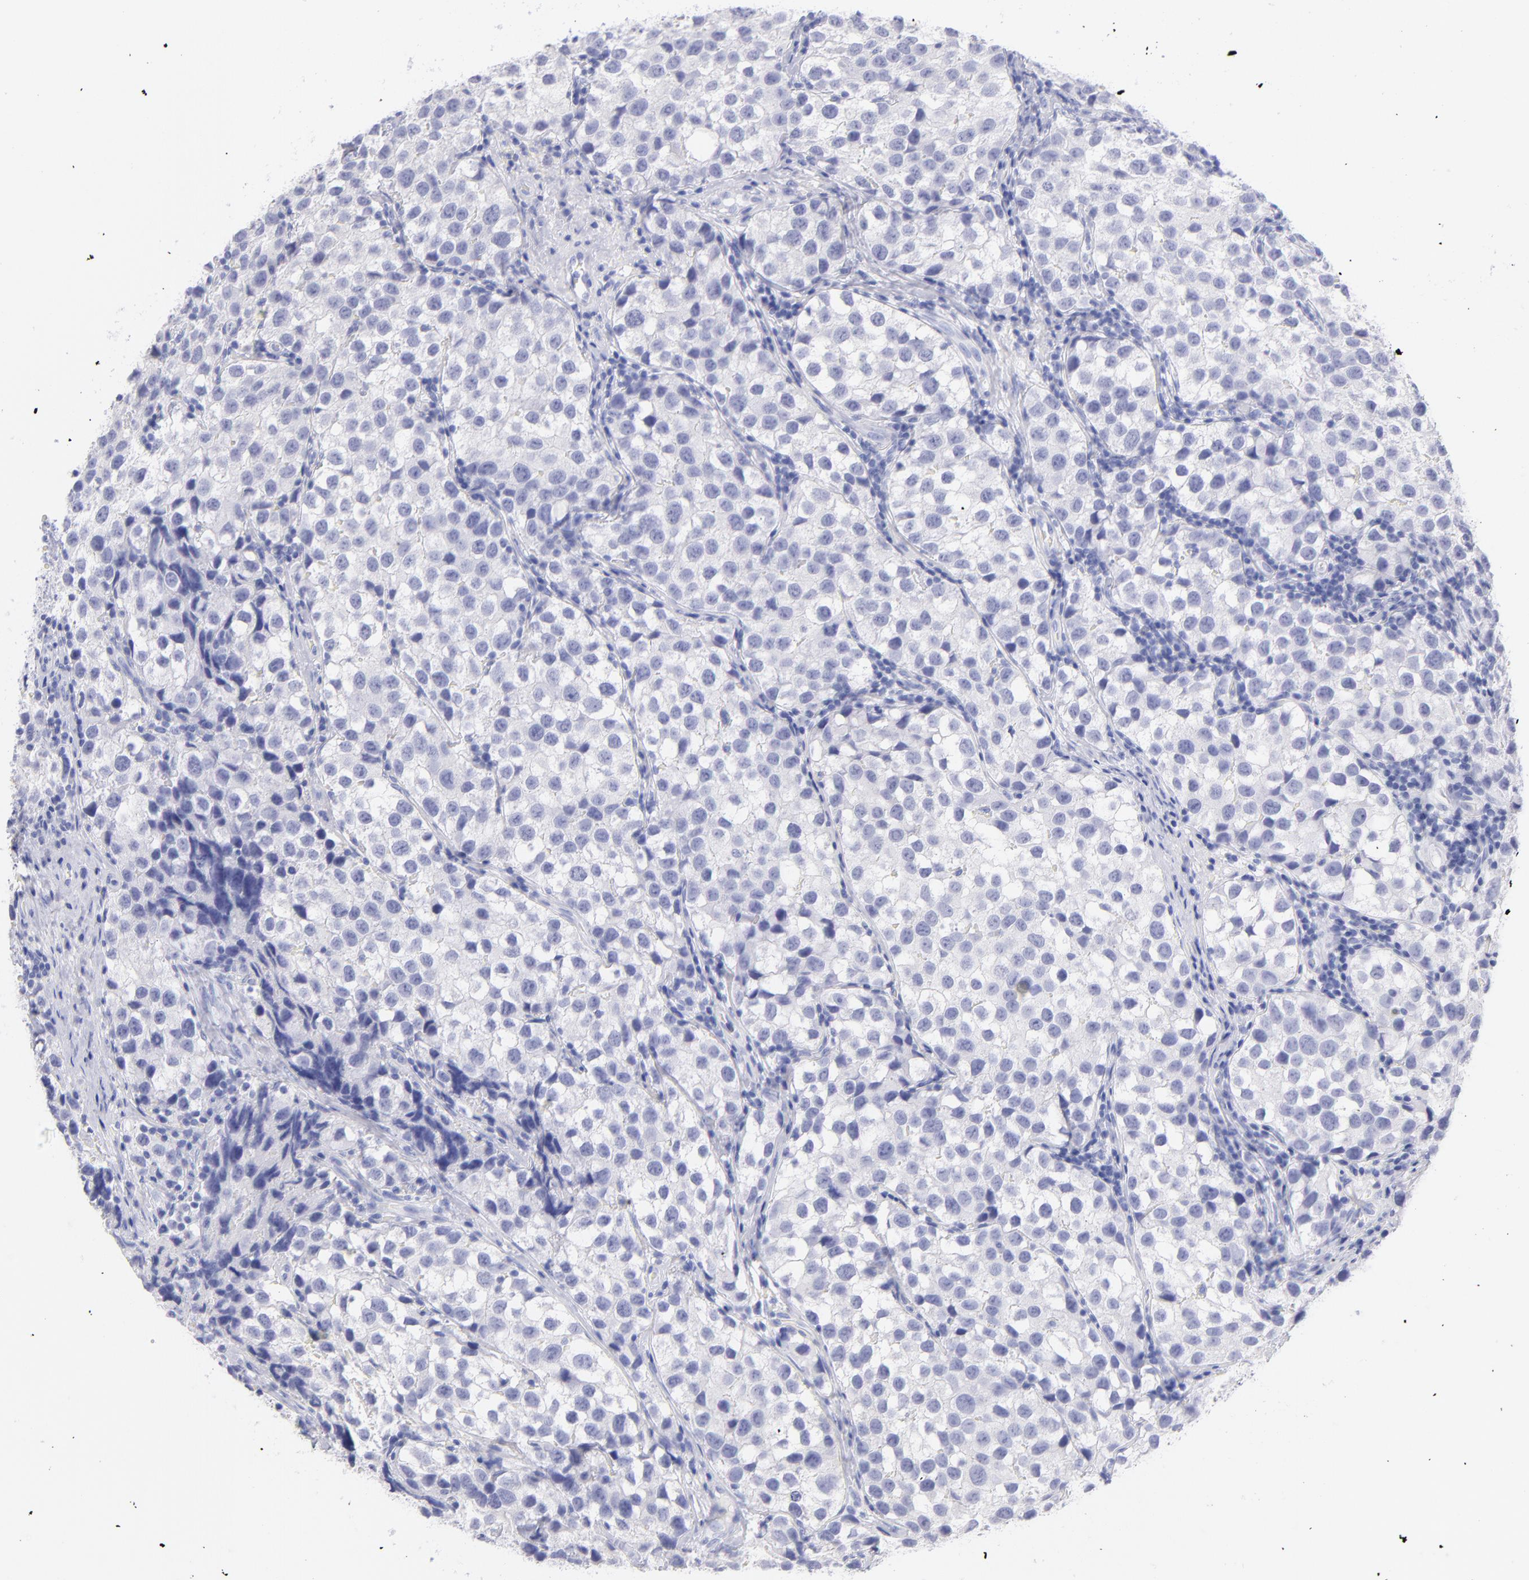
{"staining": {"intensity": "negative", "quantity": "none", "location": "none"}, "tissue": "testis cancer", "cell_type": "Tumor cells", "image_type": "cancer", "snomed": [{"axis": "morphology", "description": "Seminoma, NOS"}, {"axis": "topography", "description": "Testis"}], "caption": "A high-resolution histopathology image shows immunohistochemistry staining of testis cancer, which shows no significant staining in tumor cells.", "gene": "SCGN", "patient": {"sex": "male", "age": 39}}